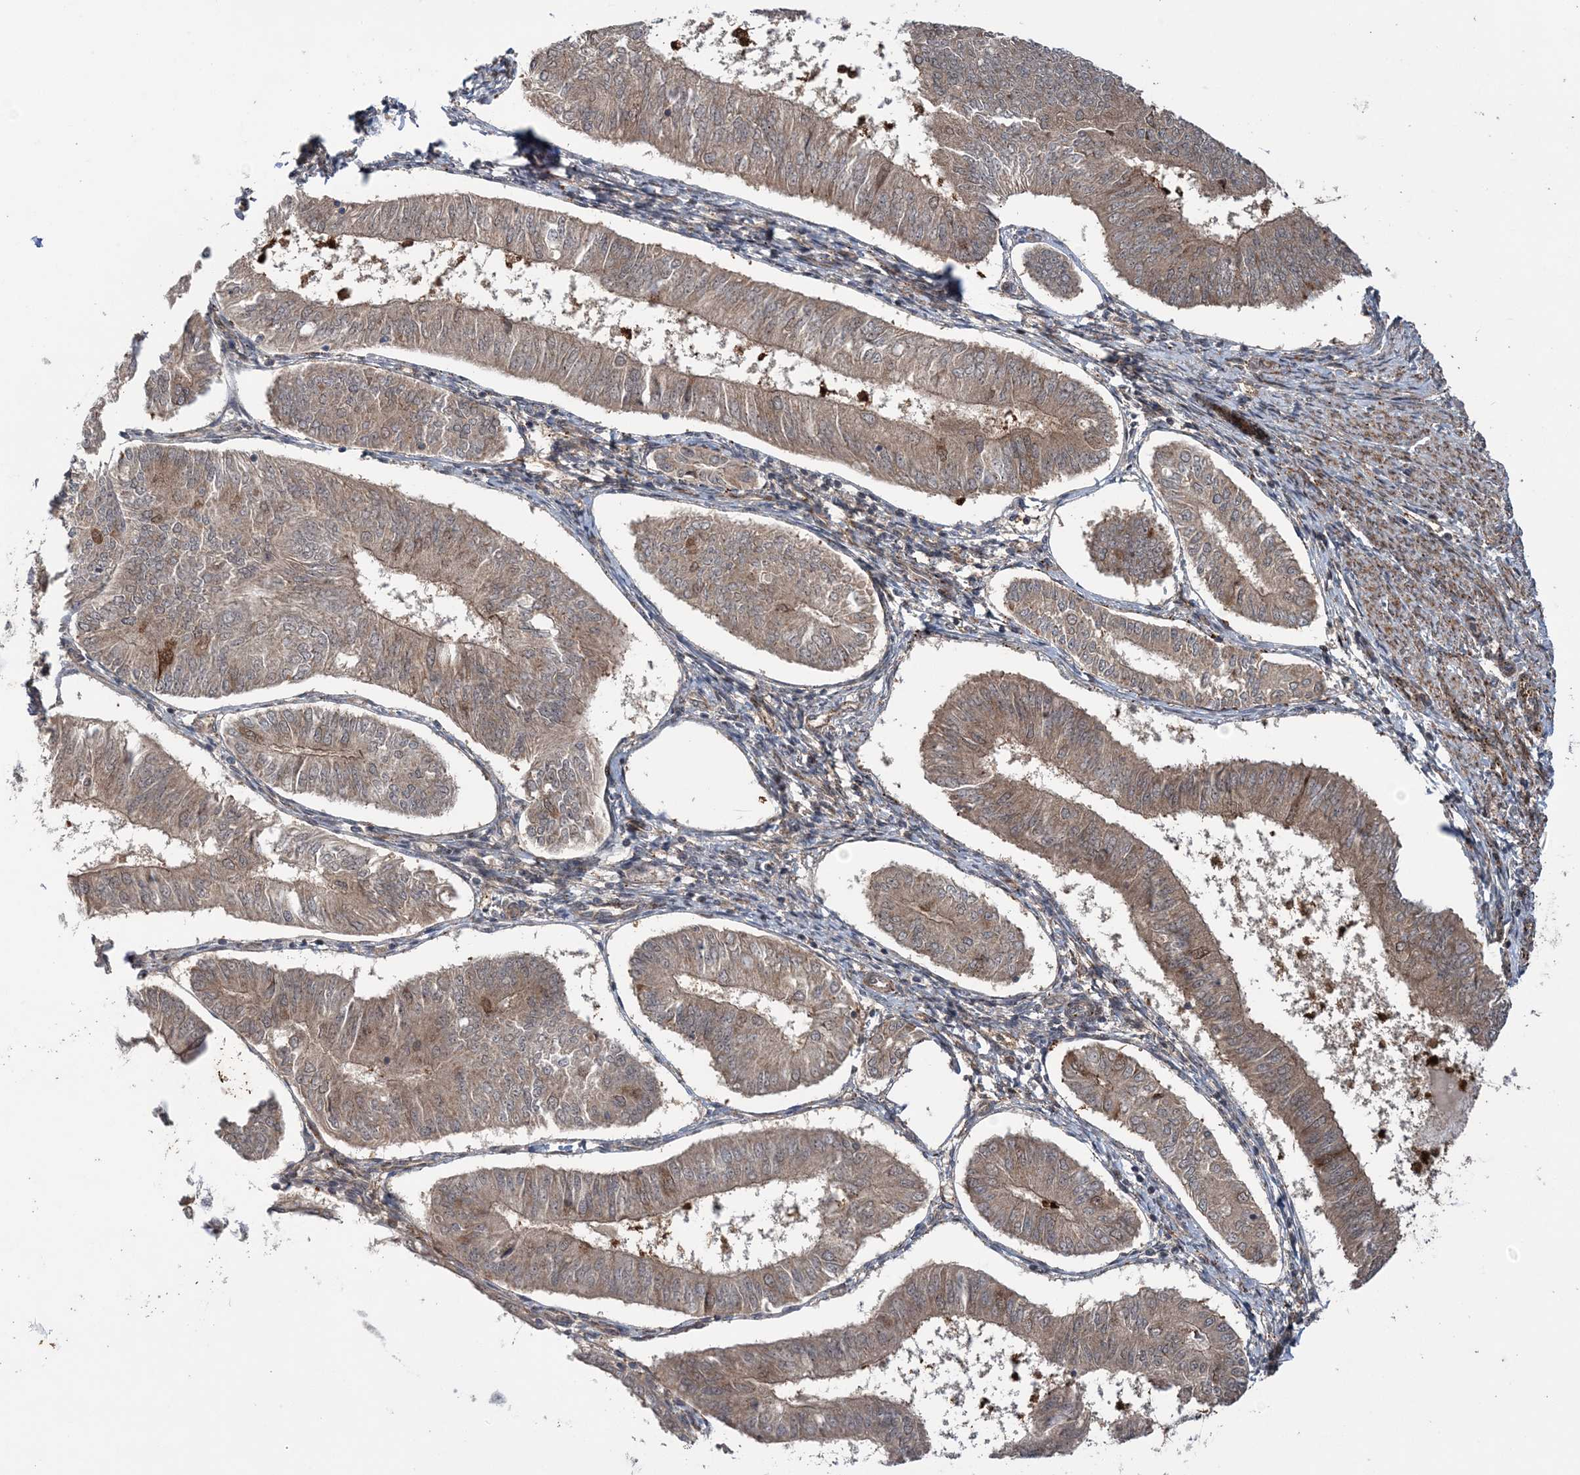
{"staining": {"intensity": "weak", "quantity": ">75%", "location": "cytoplasmic/membranous"}, "tissue": "endometrial cancer", "cell_type": "Tumor cells", "image_type": "cancer", "snomed": [{"axis": "morphology", "description": "Adenocarcinoma, NOS"}, {"axis": "topography", "description": "Endometrium"}], "caption": "Weak cytoplasmic/membranous protein staining is appreciated in about >75% of tumor cells in endometrial cancer (adenocarcinoma).", "gene": "UBTD2", "patient": {"sex": "female", "age": 58}}